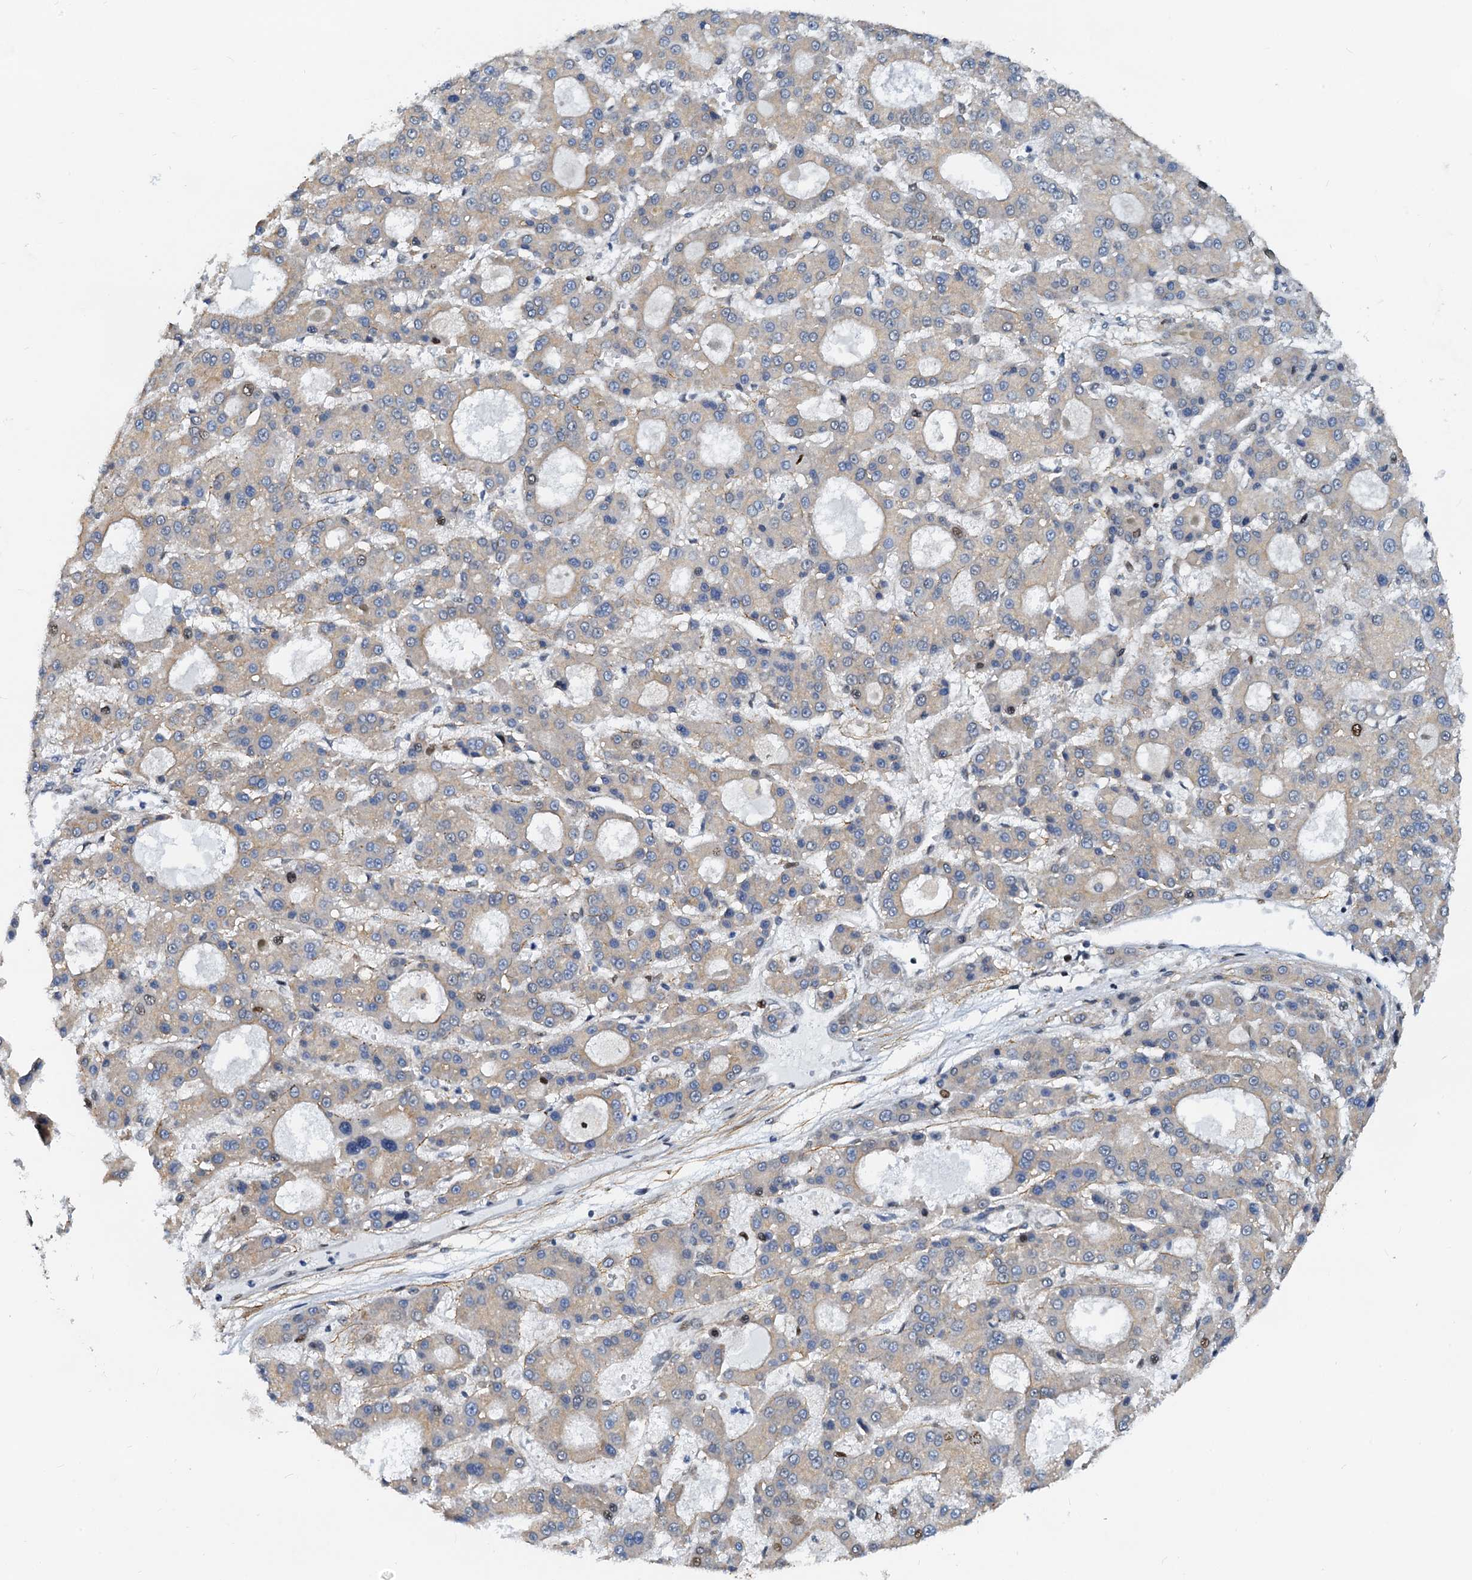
{"staining": {"intensity": "weak", "quantity": "<25%", "location": "cytoplasmic/membranous,nuclear"}, "tissue": "liver cancer", "cell_type": "Tumor cells", "image_type": "cancer", "snomed": [{"axis": "morphology", "description": "Carcinoma, Hepatocellular, NOS"}, {"axis": "topography", "description": "Liver"}], "caption": "DAB (3,3'-diaminobenzidine) immunohistochemical staining of human liver cancer (hepatocellular carcinoma) demonstrates no significant positivity in tumor cells.", "gene": "PTGES3", "patient": {"sex": "male", "age": 70}}